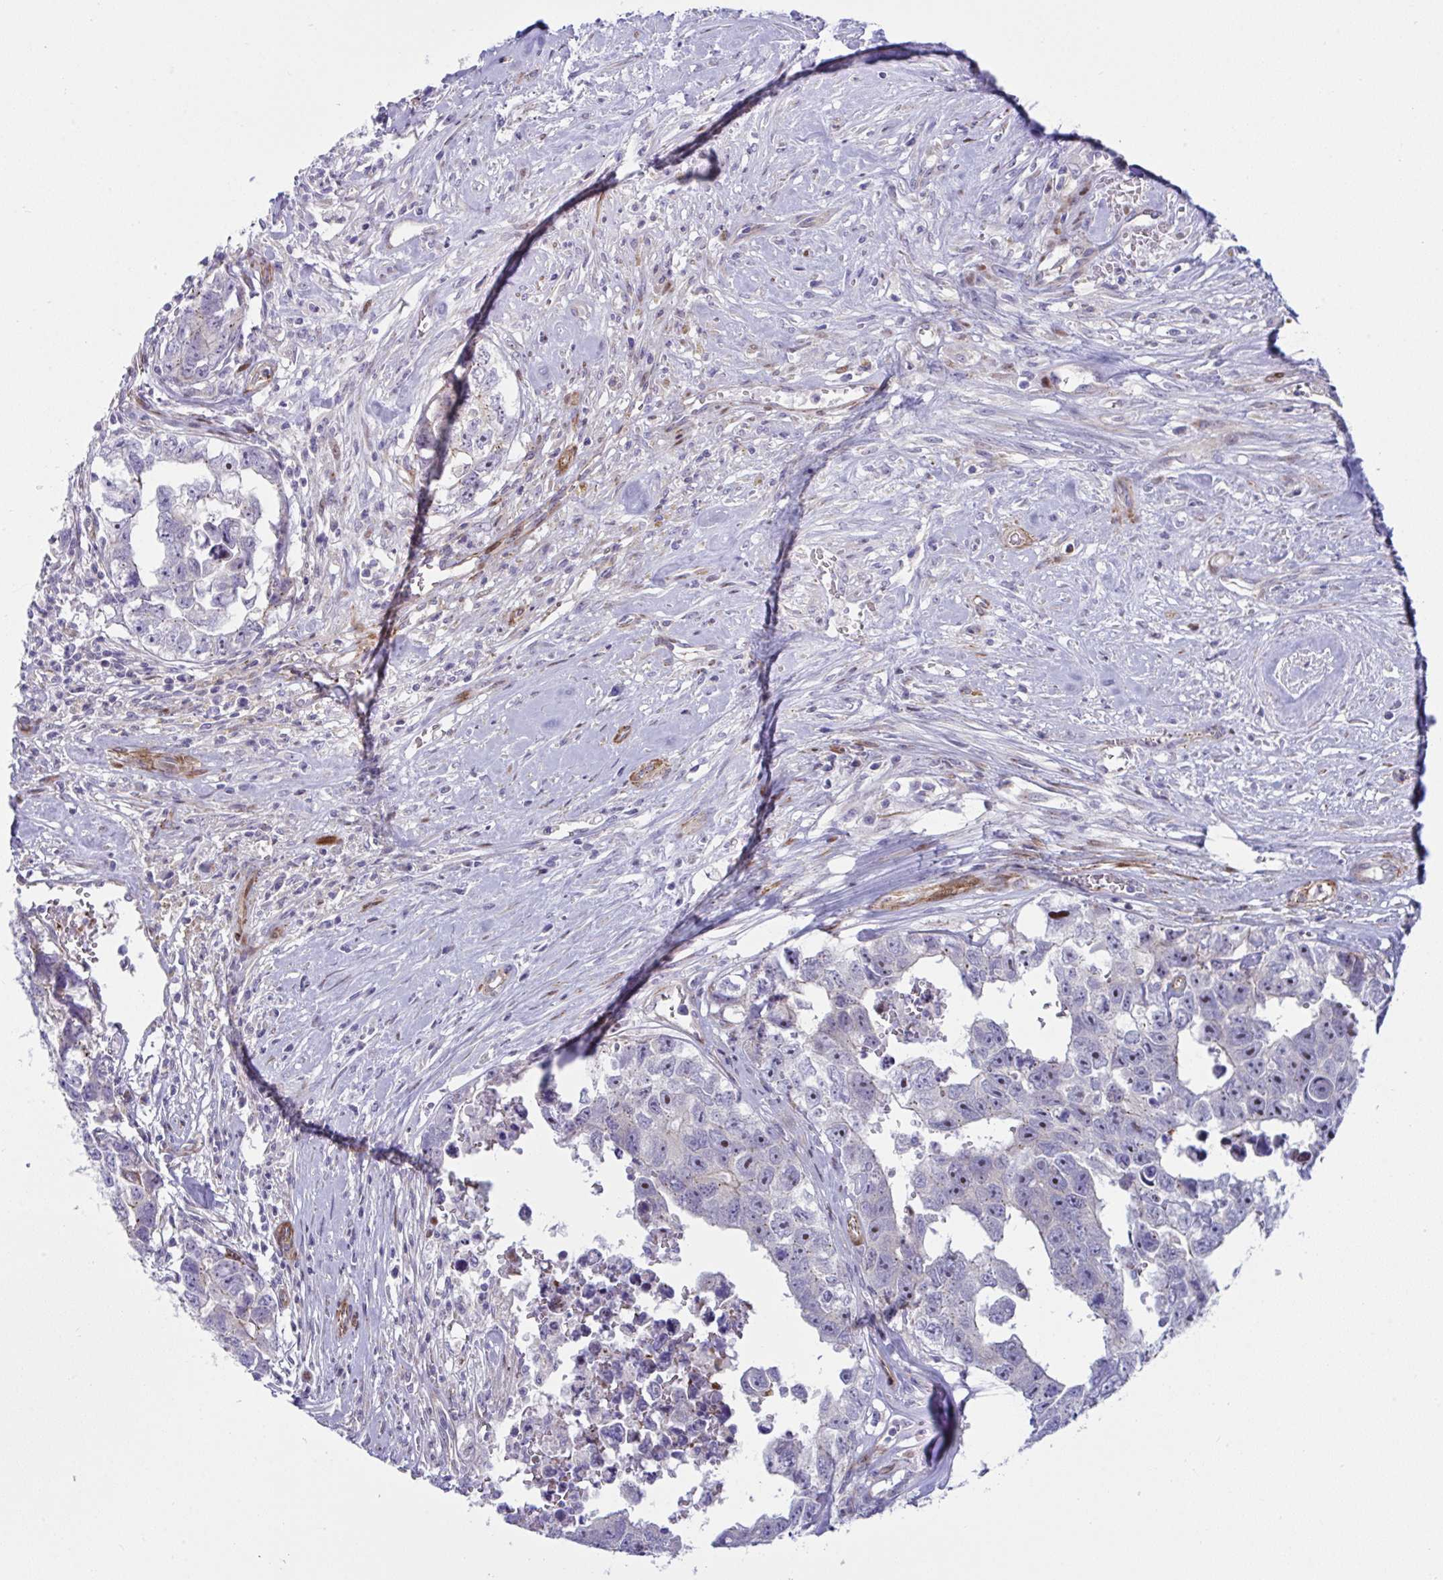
{"staining": {"intensity": "negative", "quantity": "none", "location": "none"}, "tissue": "testis cancer", "cell_type": "Tumor cells", "image_type": "cancer", "snomed": [{"axis": "morphology", "description": "Carcinoma, Embryonal, NOS"}, {"axis": "topography", "description": "Testis"}], "caption": "The micrograph exhibits no significant staining in tumor cells of testis embryonal carcinoma.", "gene": "ZNF713", "patient": {"sex": "male", "age": 22}}